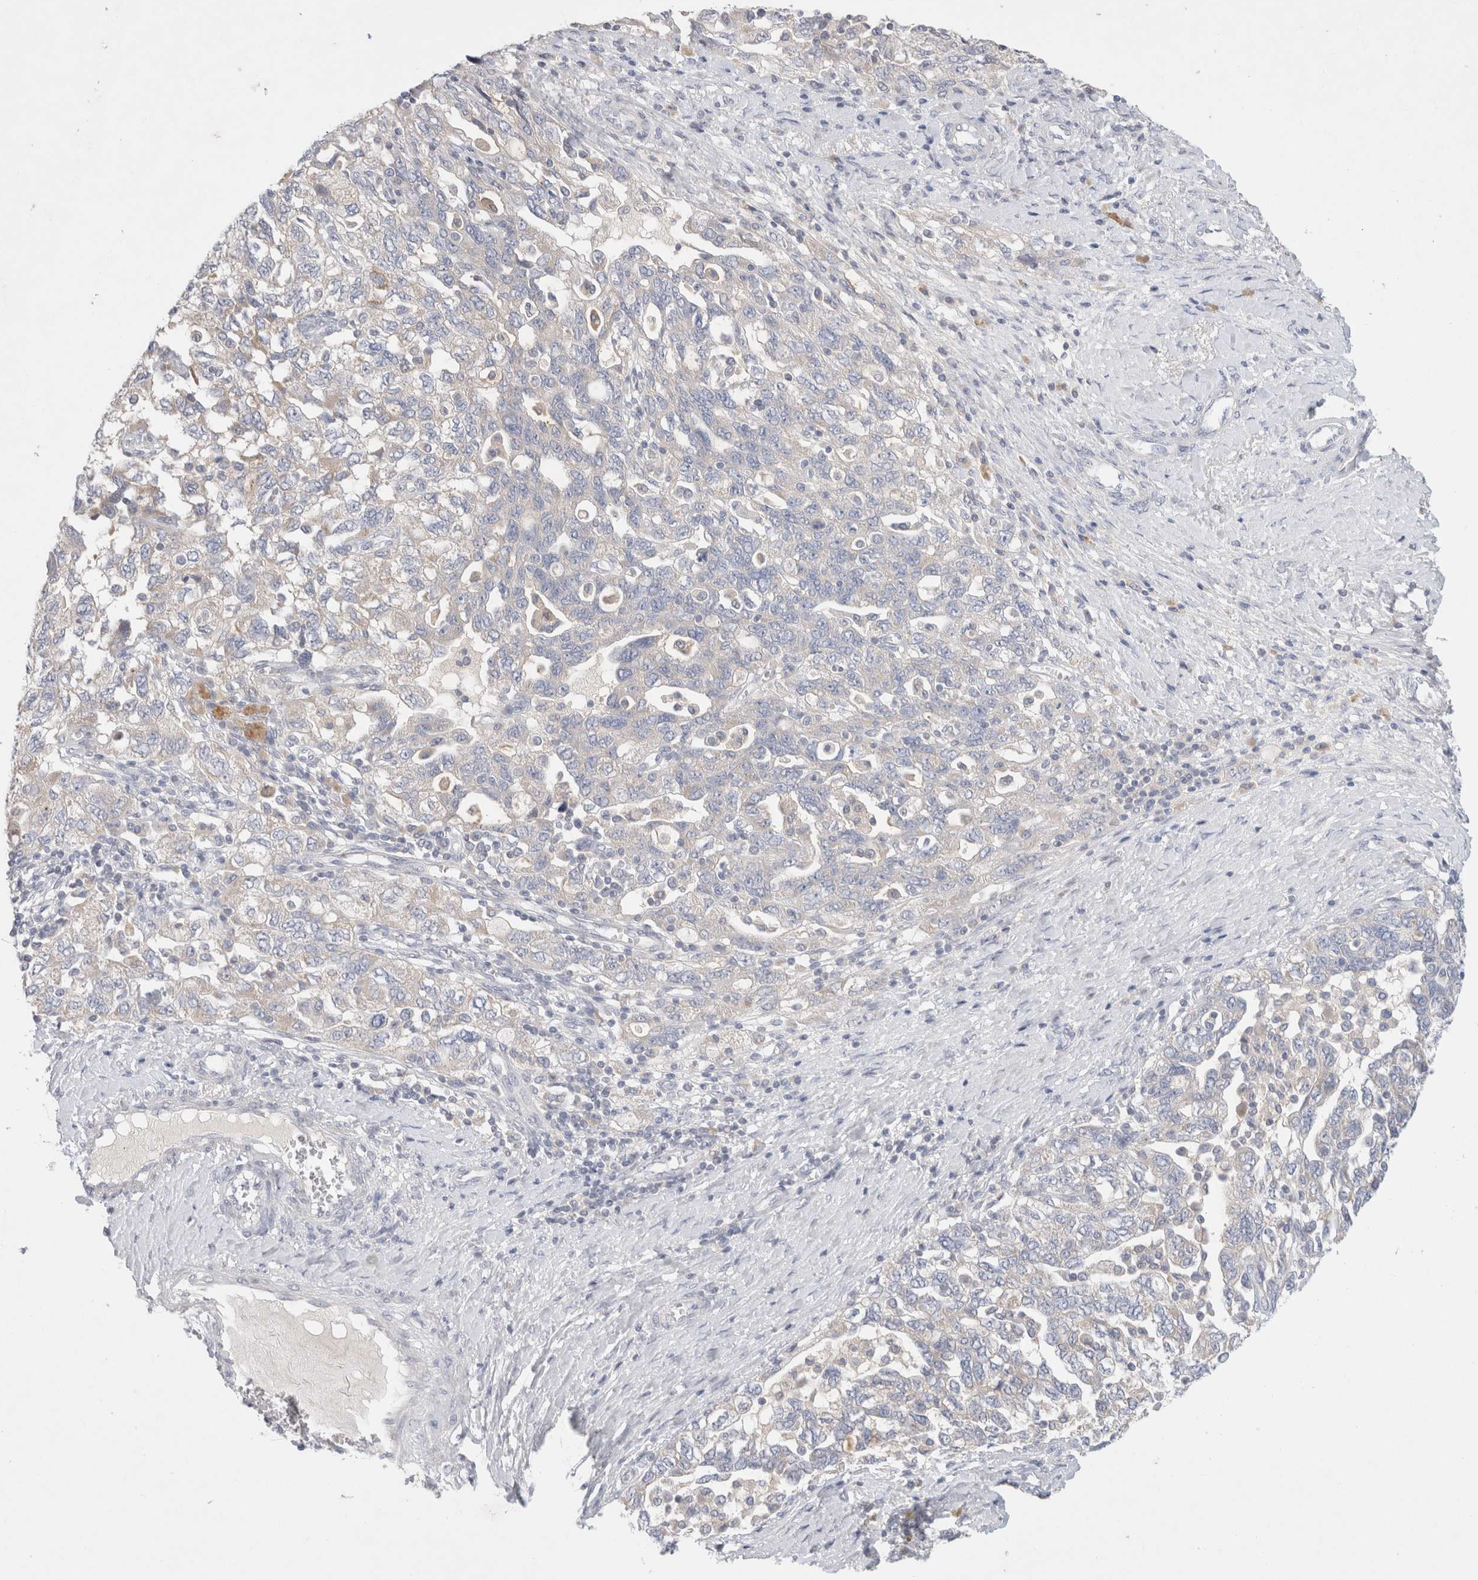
{"staining": {"intensity": "negative", "quantity": "none", "location": "none"}, "tissue": "ovarian cancer", "cell_type": "Tumor cells", "image_type": "cancer", "snomed": [{"axis": "morphology", "description": "Carcinoma, NOS"}, {"axis": "morphology", "description": "Cystadenocarcinoma, serous, NOS"}, {"axis": "topography", "description": "Ovary"}], "caption": "The photomicrograph exhibits no significant expression in tumor cells of serous cystadenocarcinoma (ovarian). The staining was performed using DAB to visualize the protein expression in brown, while the nuclei were stained in blue with hematoxylin (Magnification: 20x).", "gene": "MPP2", "patient": {"sex": "female", "age": 69}}